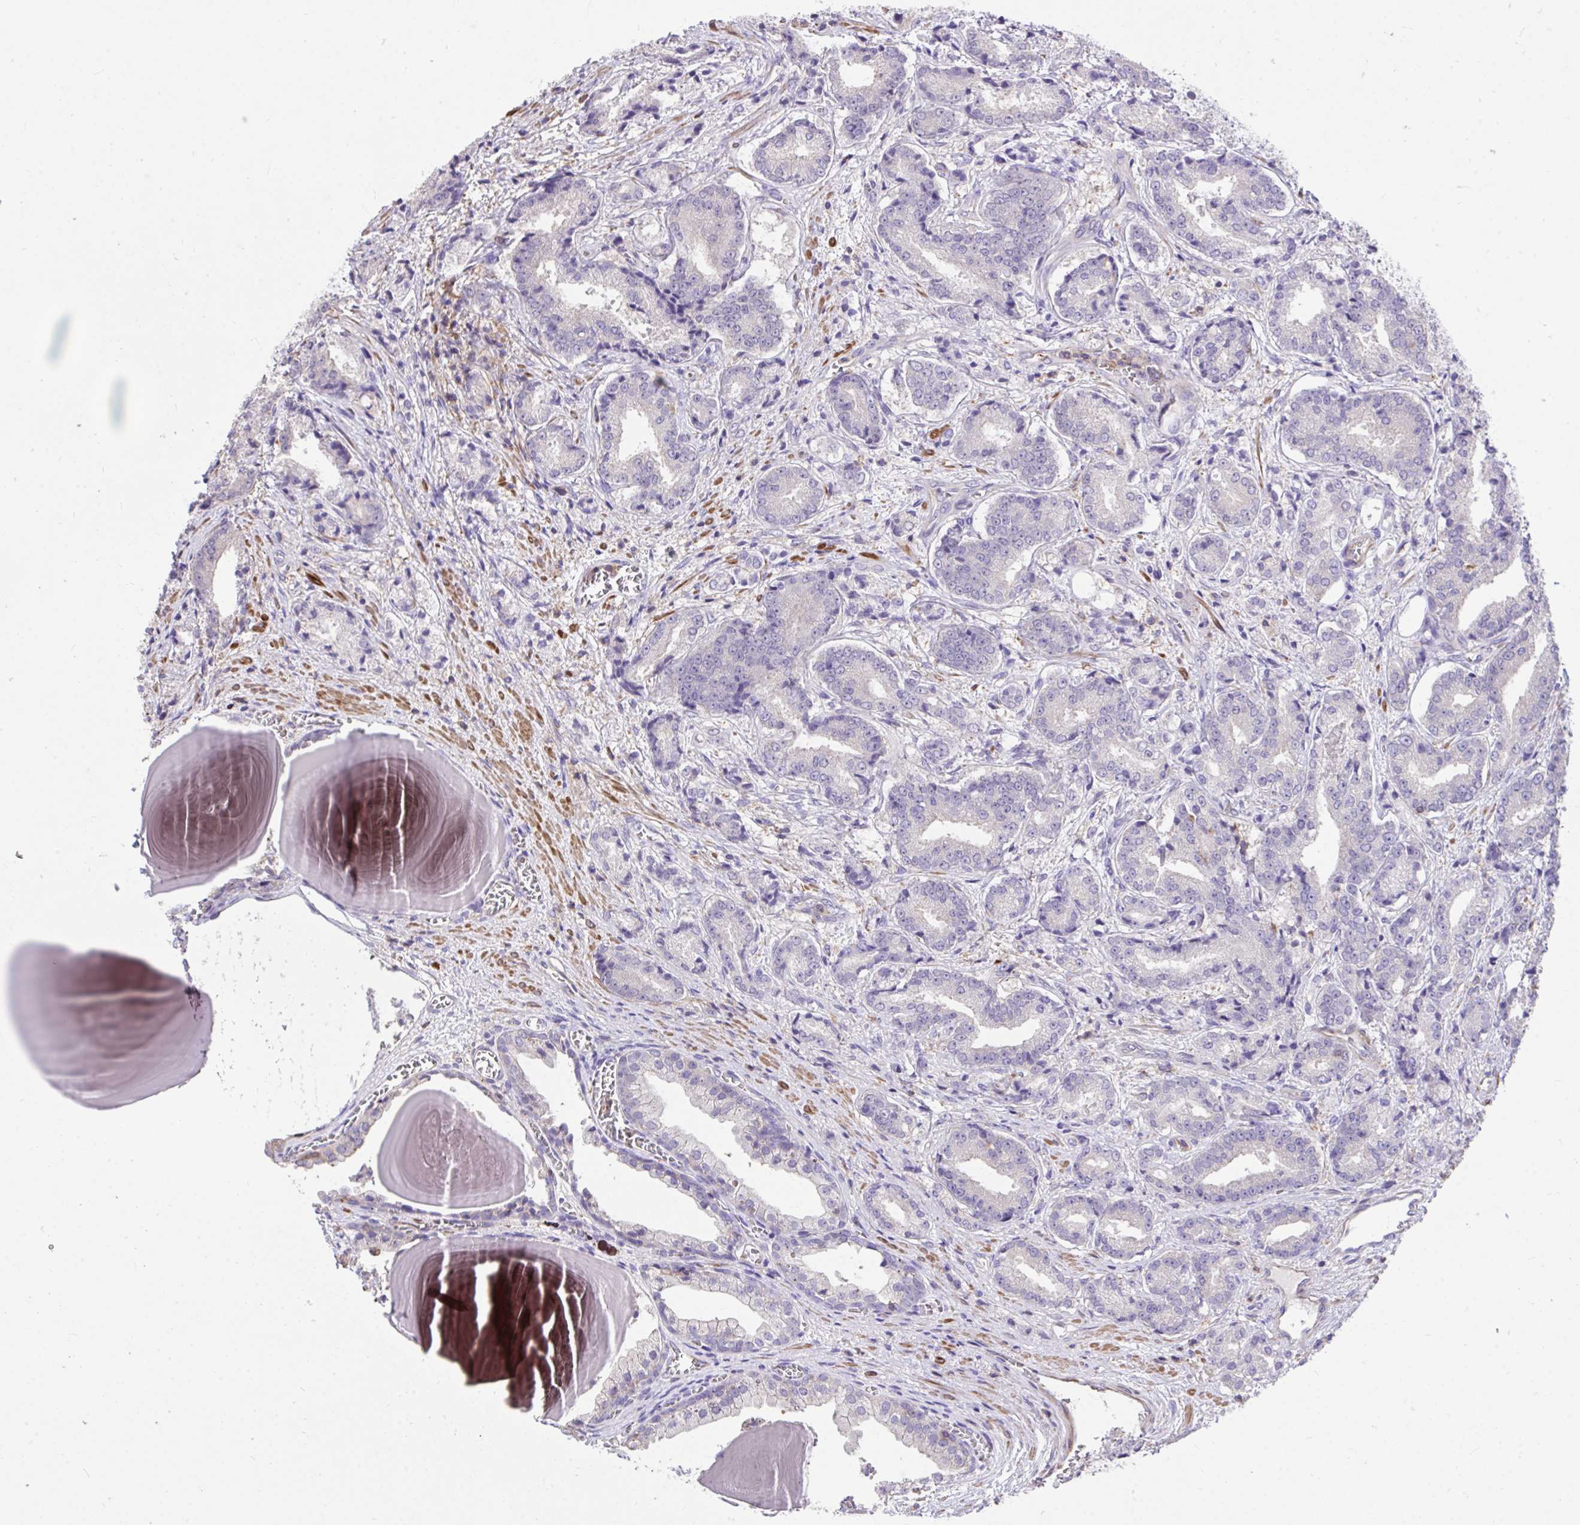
{"staining": {"intensity": "negative", "quantity": "none", "location": "none"}, "tissue": "prostate cancer", "cell_type": "Tumor cells", "image_type": "cancer", "snomed": [{"axis": "morphology", "description": "Adenocarcinoma, High grade"}, {"axis": "topography", "description": "Prostate and seminal vesicle, NOS"}], "caption": "Immunohistochemical staining of prostate adenocarcinoma (high-grade) shows no significant positivity in tumor cells.", "gene": "IGFL2", "patient": {"sex": "male", "age": 61}}